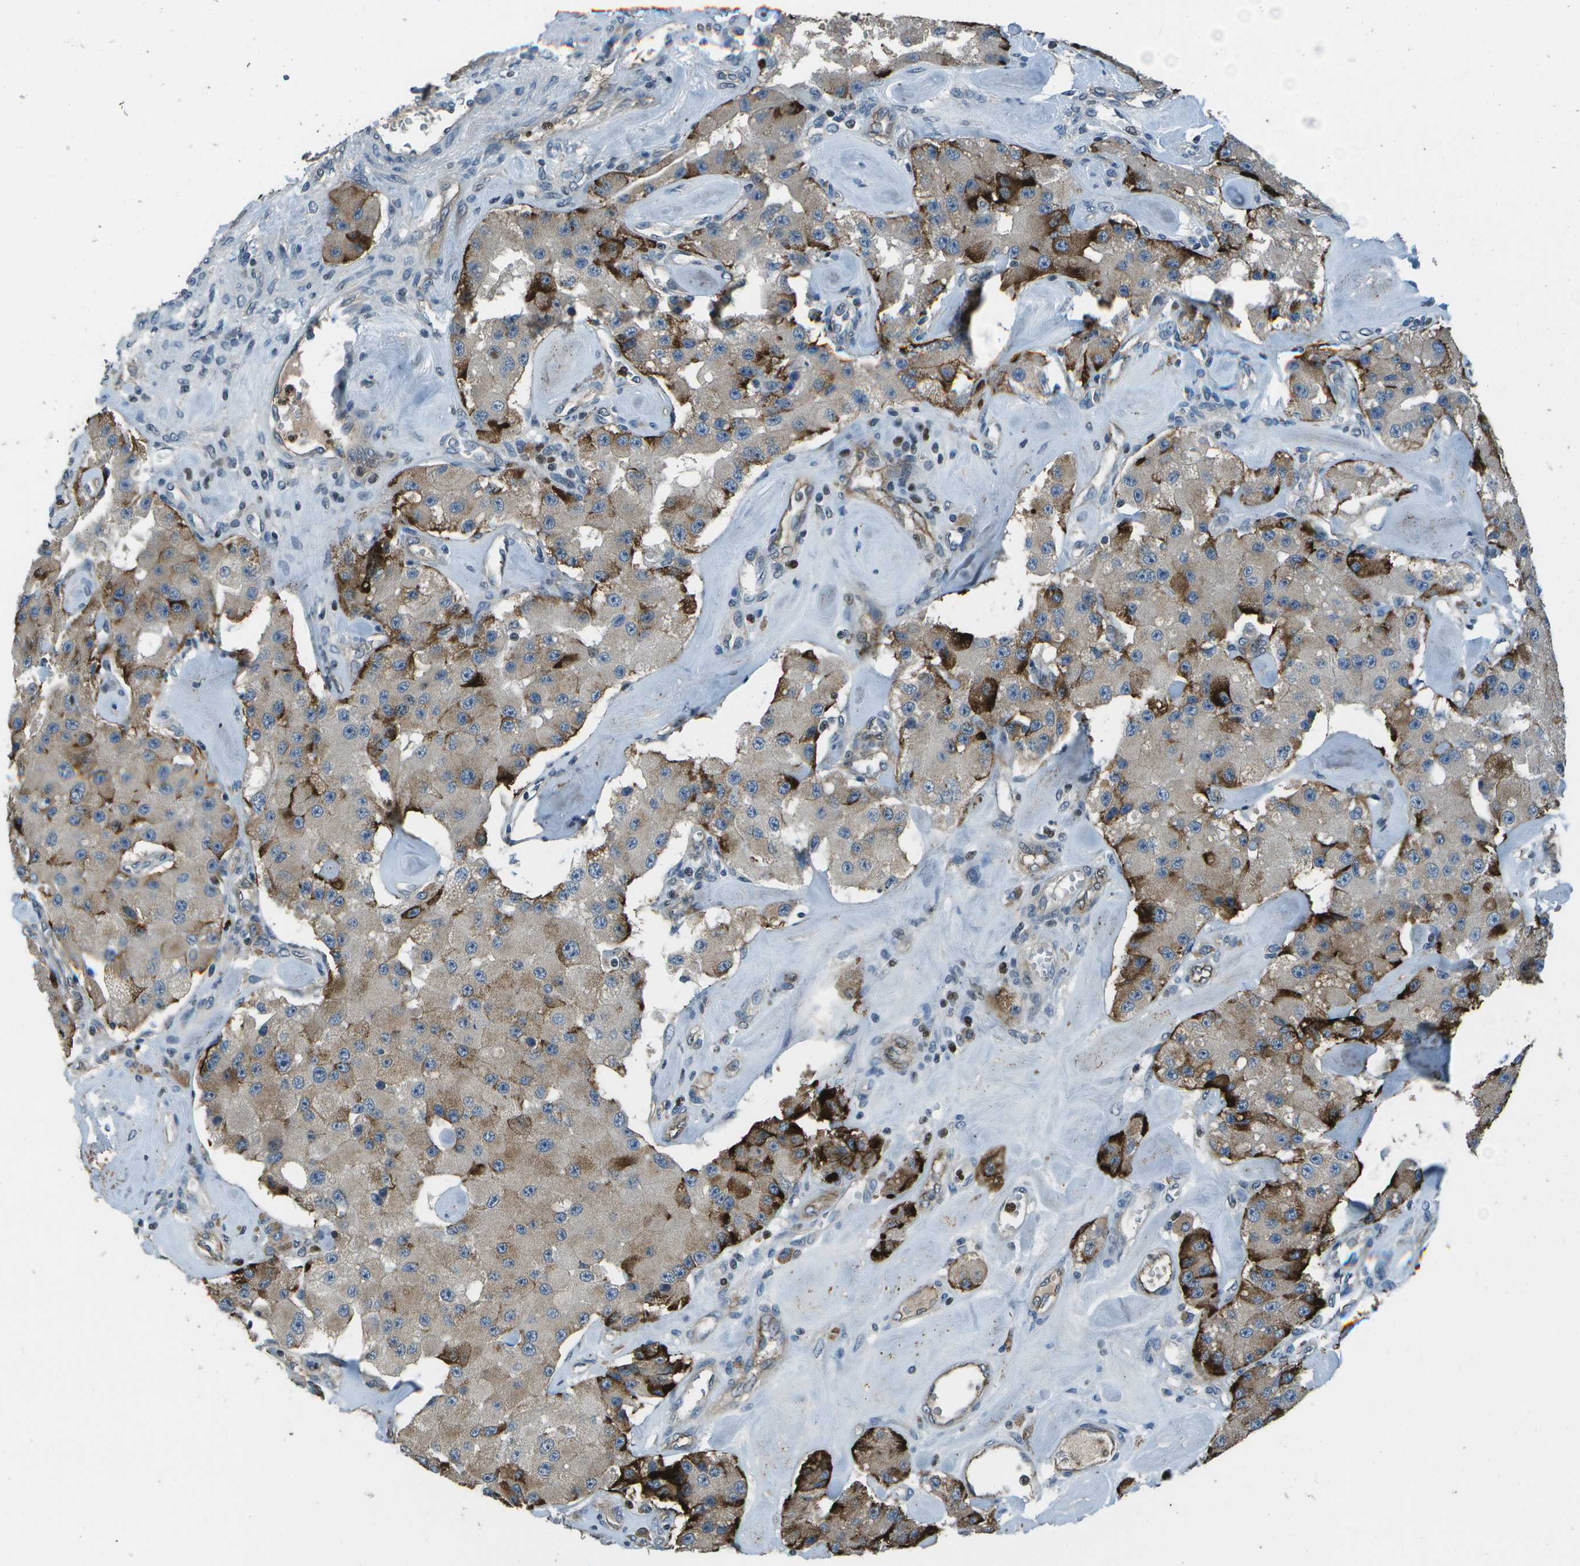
{"staining": {"intensity": "strong", "quantity": "<25%", "location": "cytoplasmic/membranous"}, "tissue": "carcinoid", "cell_type": "Tumor cells", "image_type": "cancer", "snomed": [{"axis": "morphology", "description": "Carcinoid, malignant, NOS"}, {"axis": "topography", "description": "Pancreas"}], "caption": "Protein expression analysis of human carcinoid reveals strong cytoplasmic/membranous staining in about <25% of tumor cells.", "gene": "PDLIM1", "patient": {"sex": "male", "age": 41}}